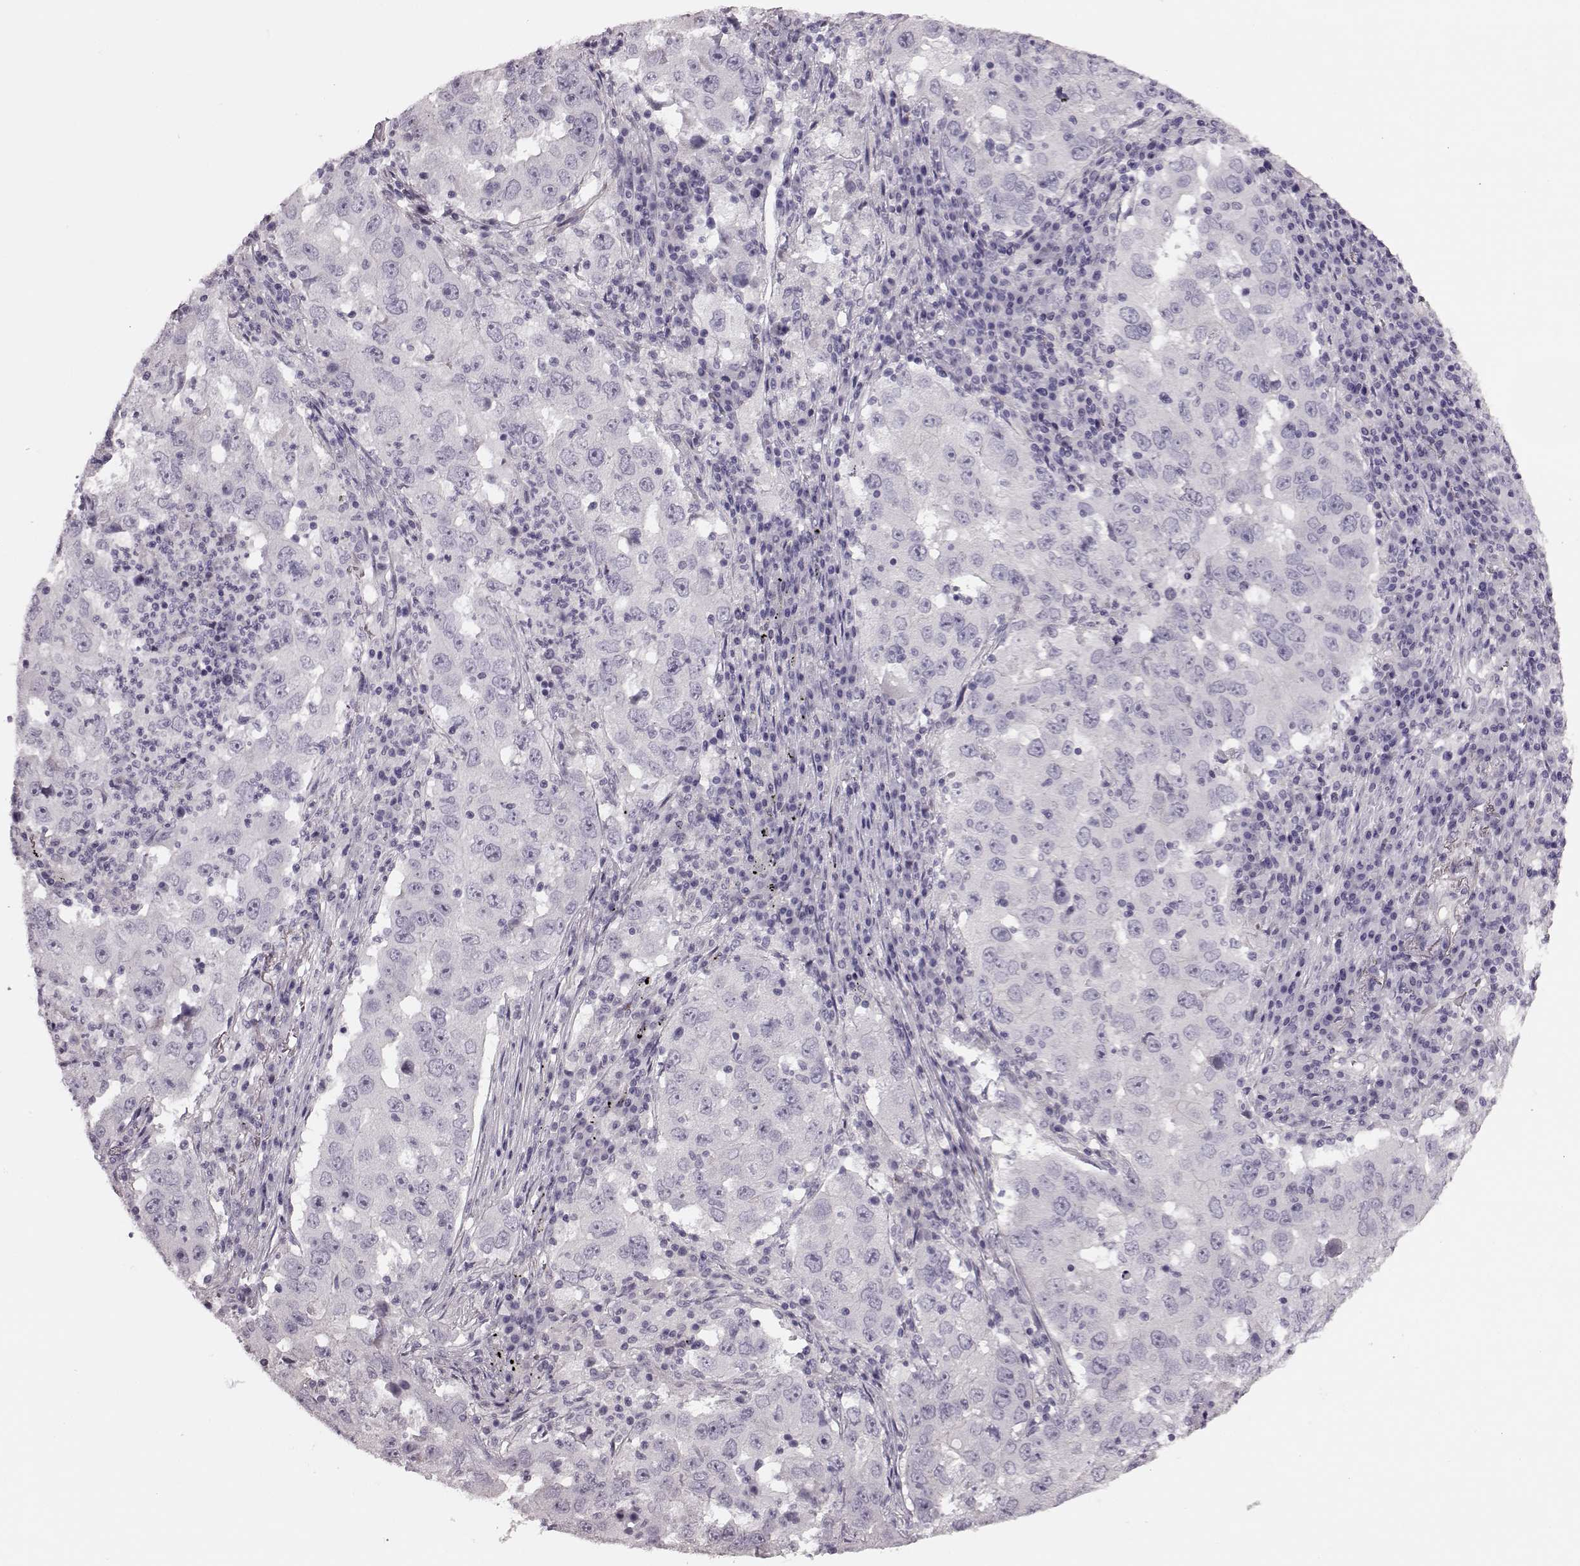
{"staining": {"intensity": "negative", "quantity": "none", "location": "none"}, "tissue": "lung cancer", "cell_type": "Tumor cells", "image_type": "cancer", "snomed": [{"axis": "morphology", "description": "Adenocarcinoma, NOS"}, {"axis": "topography", "description": "Lung"}], "caption": "High magnification brightfield microscopy of lung cancer stained with DAB (3,3'-diaminobenzidine) (brown) and counterstained with hematoxylin (blue): tumor cells show no significant positivity. Brightfield microscopy of IHC stained with DAB (3,3'-diaminobenzidine) (brown) and hematoxylin (blue), captured at high magnification.", "gene": "SNTG1", "patient": {"sex": "male", "age": 73}}